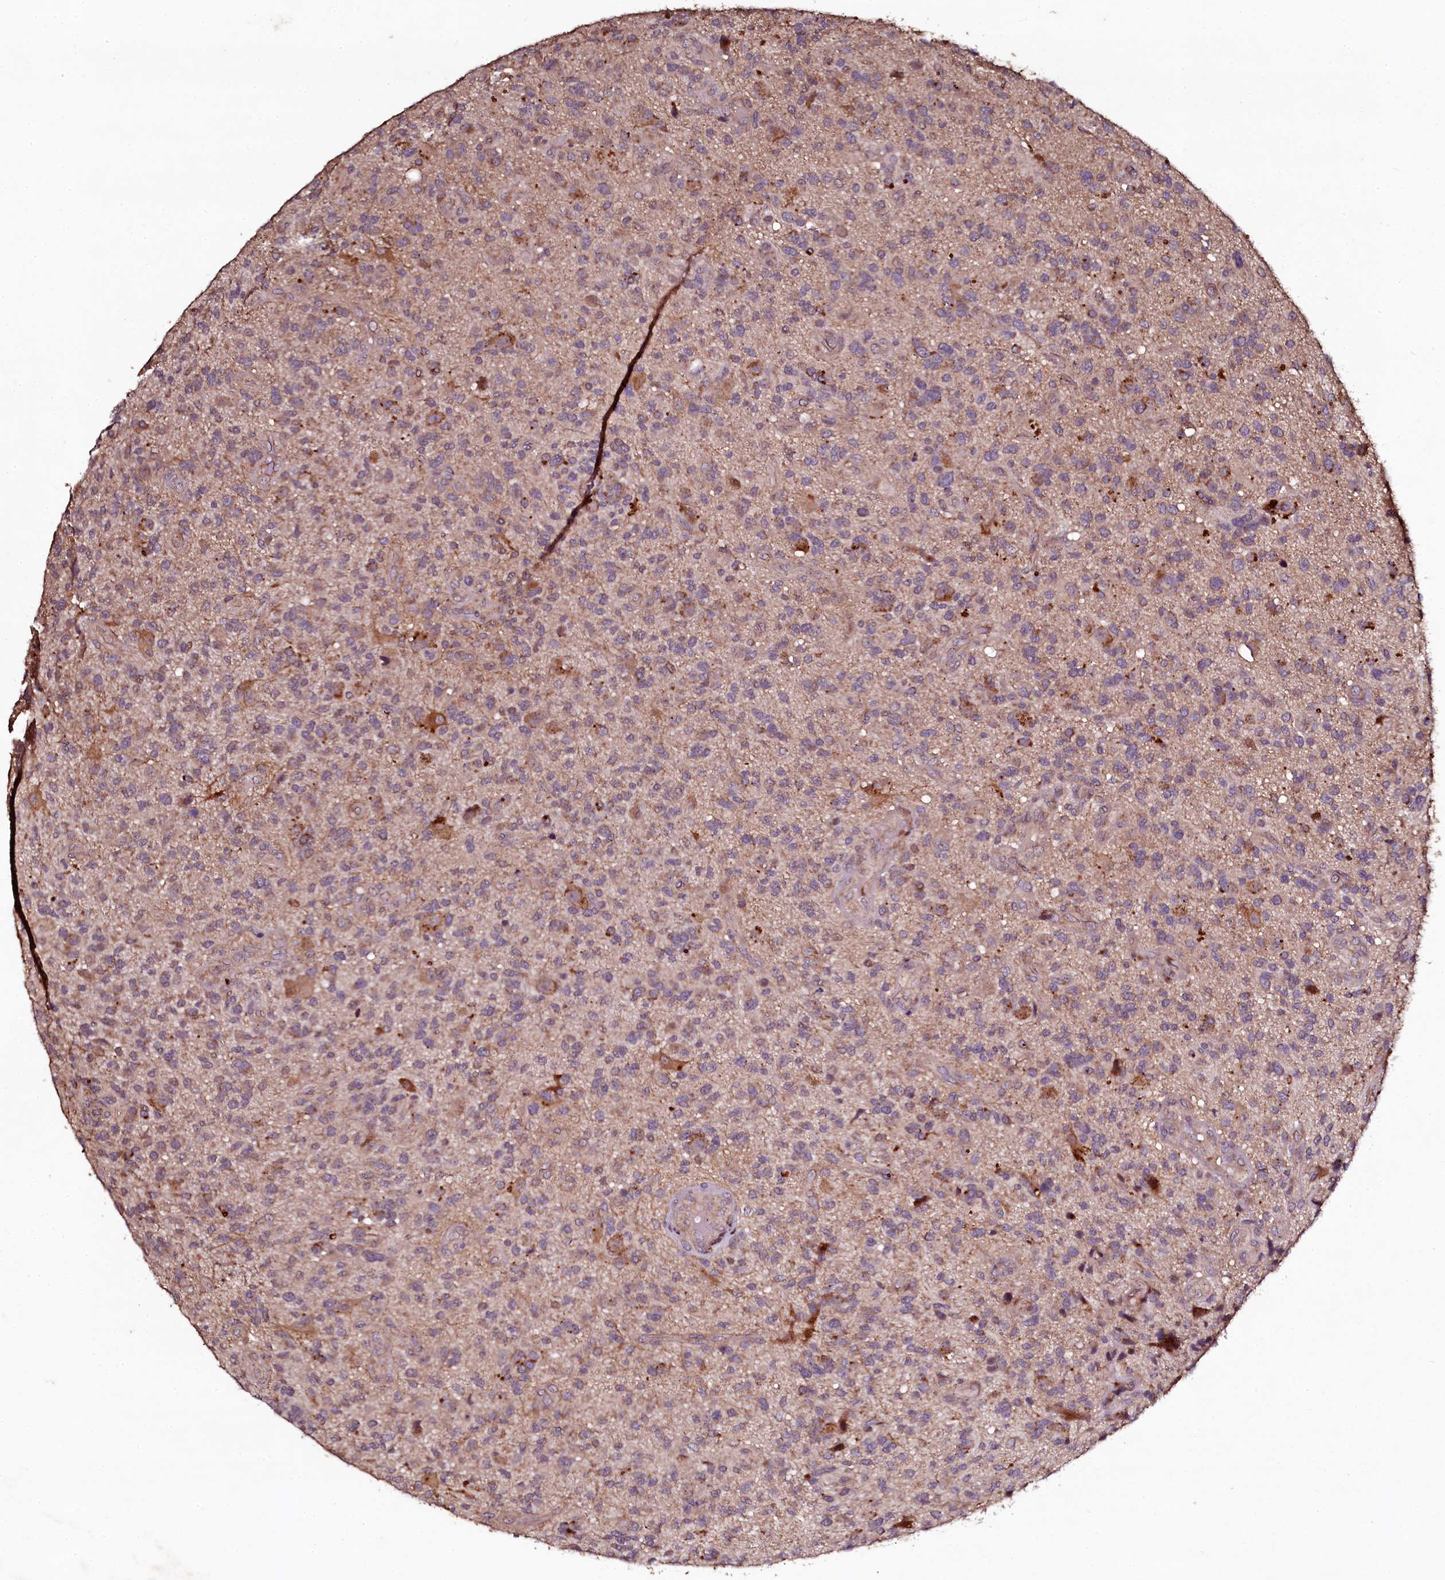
{"staining": {"intensity": "moderate", "quantity": "25%-75%", "location": "cytoplasmic/membranous"}, "tissue": "glioma", "cell_type": "Tumor cells", "image_type": "cancer", "snomed": [{"axis": "morphology", "description": "Glioma, malignant, High grade"}, {"axis": "topography", "description": "Brain"}], "caption": "Moderate cytoplasmic/membranous expression is appreciated in about 25%-75% of tumor cells in glioma. (DAB (3,3'-diaminobenzidine) IHC with brightfield microscopy, high magnification).", "gene": "SEC24C", "patient": {"sex": "male", "age": 47}}